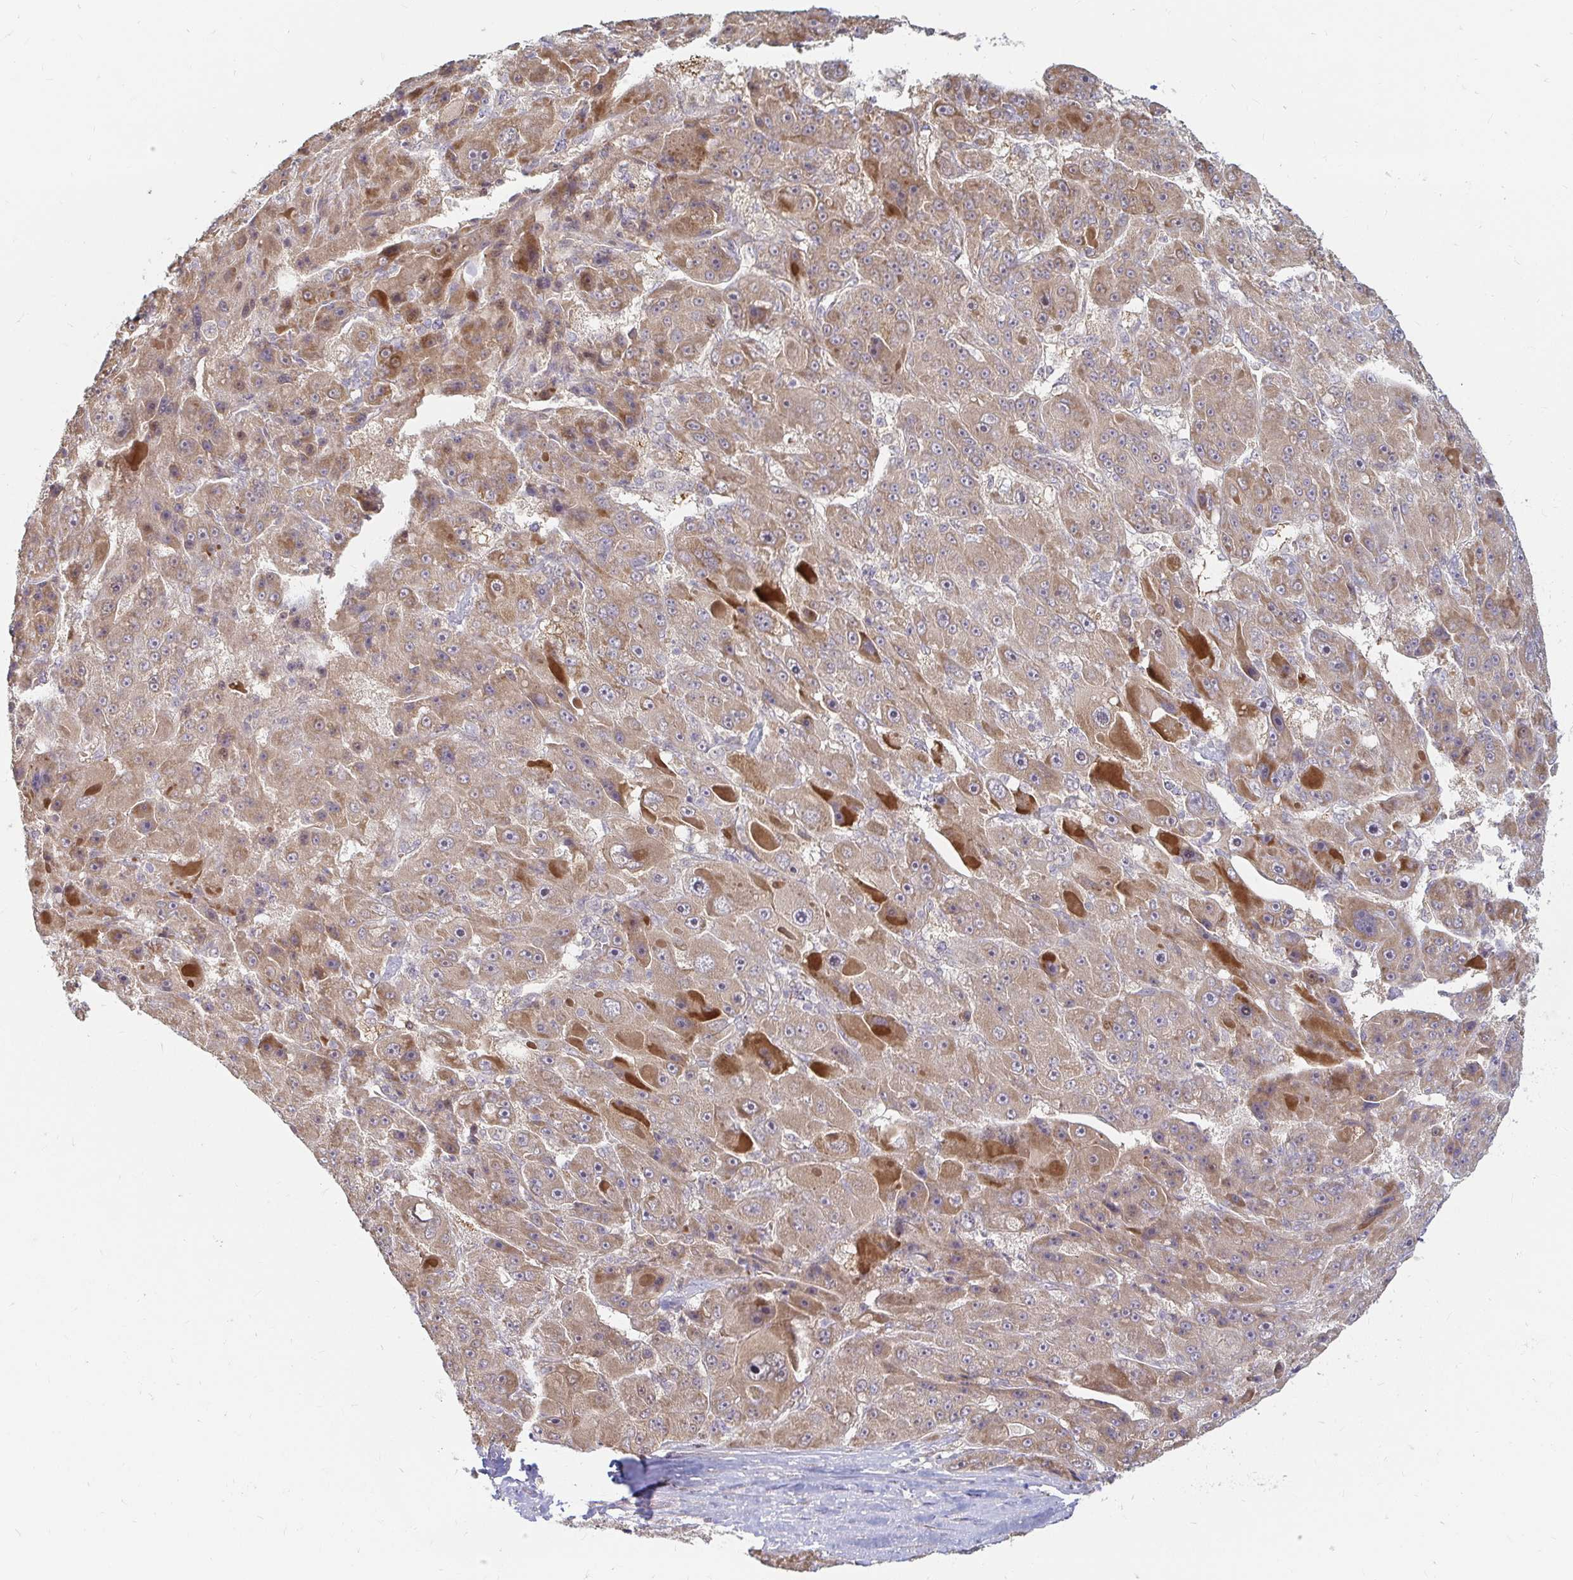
{"staining": {"intensity": "moderate", "quantity": ">75%", "location": "cytoplasmic/membranous"}, "tissue": "liver cancer", "cell_type": "Tumor cells", "image_type": "cancer", "snomed": [{"axis": "morphology", "description": "Carcinoma, Hepatocellular, NOS"}, {"axis": "topography", "description": "Liver"}], "caption": "This is a histology image of immunohistochemistry staining of hepatocellular carcinoma (liver), which shows moderate positivity in the cytoplasmic/membranous of tumor cells.", "gene": "CAST", "patient": {"sex": "male", "age": 76}}